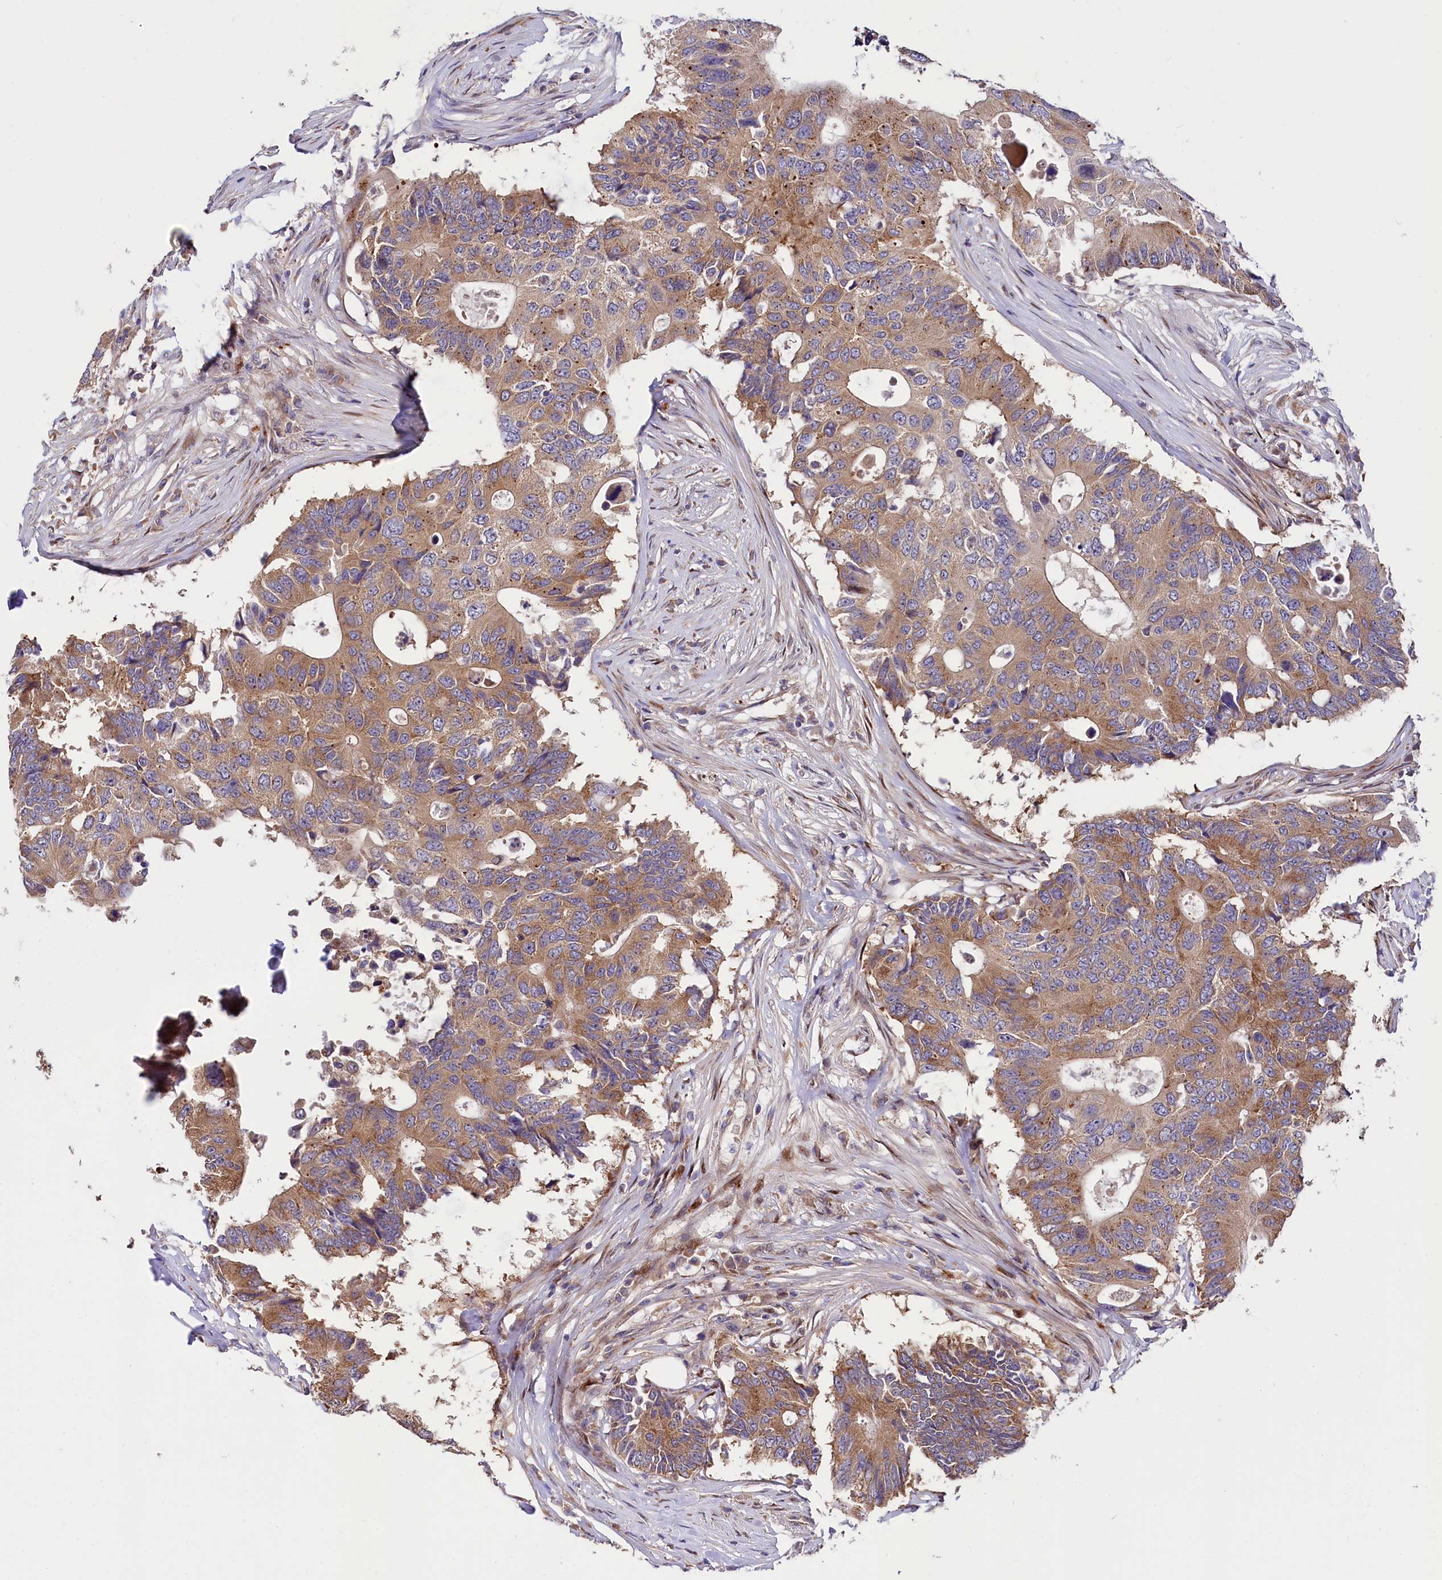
{"staining": {"intensity": "moderate", "quantity": ">75%", "location": "cytoplasmic/membranous"}, "tissue": "colorectal cancer", "cell_type": "Tumor cells", "image_type": "cancer", "snomed": [{"axis": "morphology", "description": "Adenocarcinoma, NOS"}, {"axis": "topography", "description": "Colon"}], "caption": "Tumor cells exhibit moderate cytoplasmic/membranous positivity in about >75% of cells in adenocarcinoma (colorectal). Immunohistochemistry stains the protein in brown and the nuclei are stained blue.", "gene": "PDZRN3", "patient": {"sex": "male", "age": 71}}